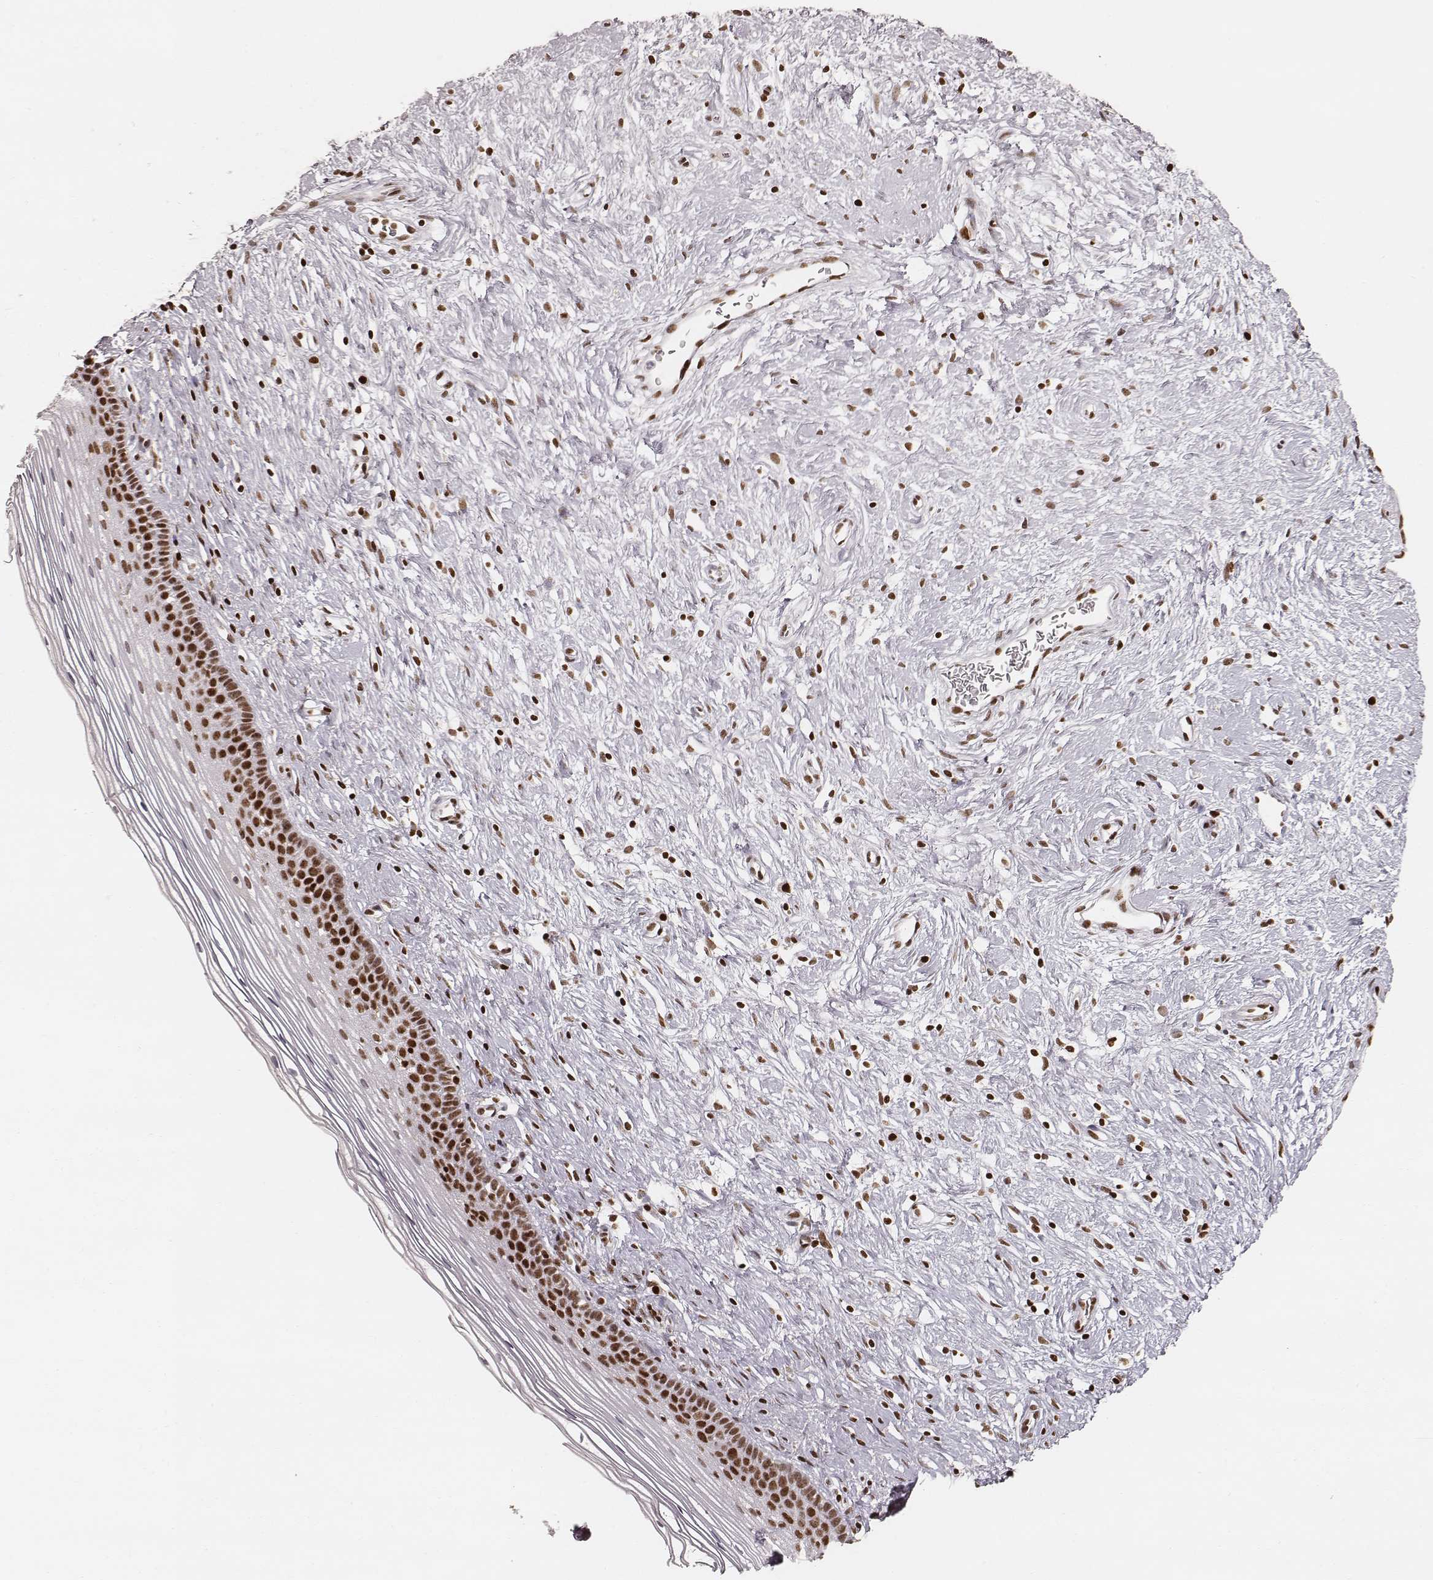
{"staining": {"intensity": "strong", "quantity": ">75%", "location": "nuclear"}, "tissue": "cervix", "cell_type": "Glandular cells", "image_type": "normal", "snomed": [{"axis": "morphology", "description": "Normal tissue, NOS"}, {"axis": "topography", "description": "Cervix"}], "caption": "Immunohistochemical staining of benign human cervix reveals strong nuclear protein positivity in about >75% of glandular cells. Immunohistochemistry stains the protein in brown and the nuclei are stained blue.", "gene": "PARP1", "patient": {"sex": "female", "age": 39}}